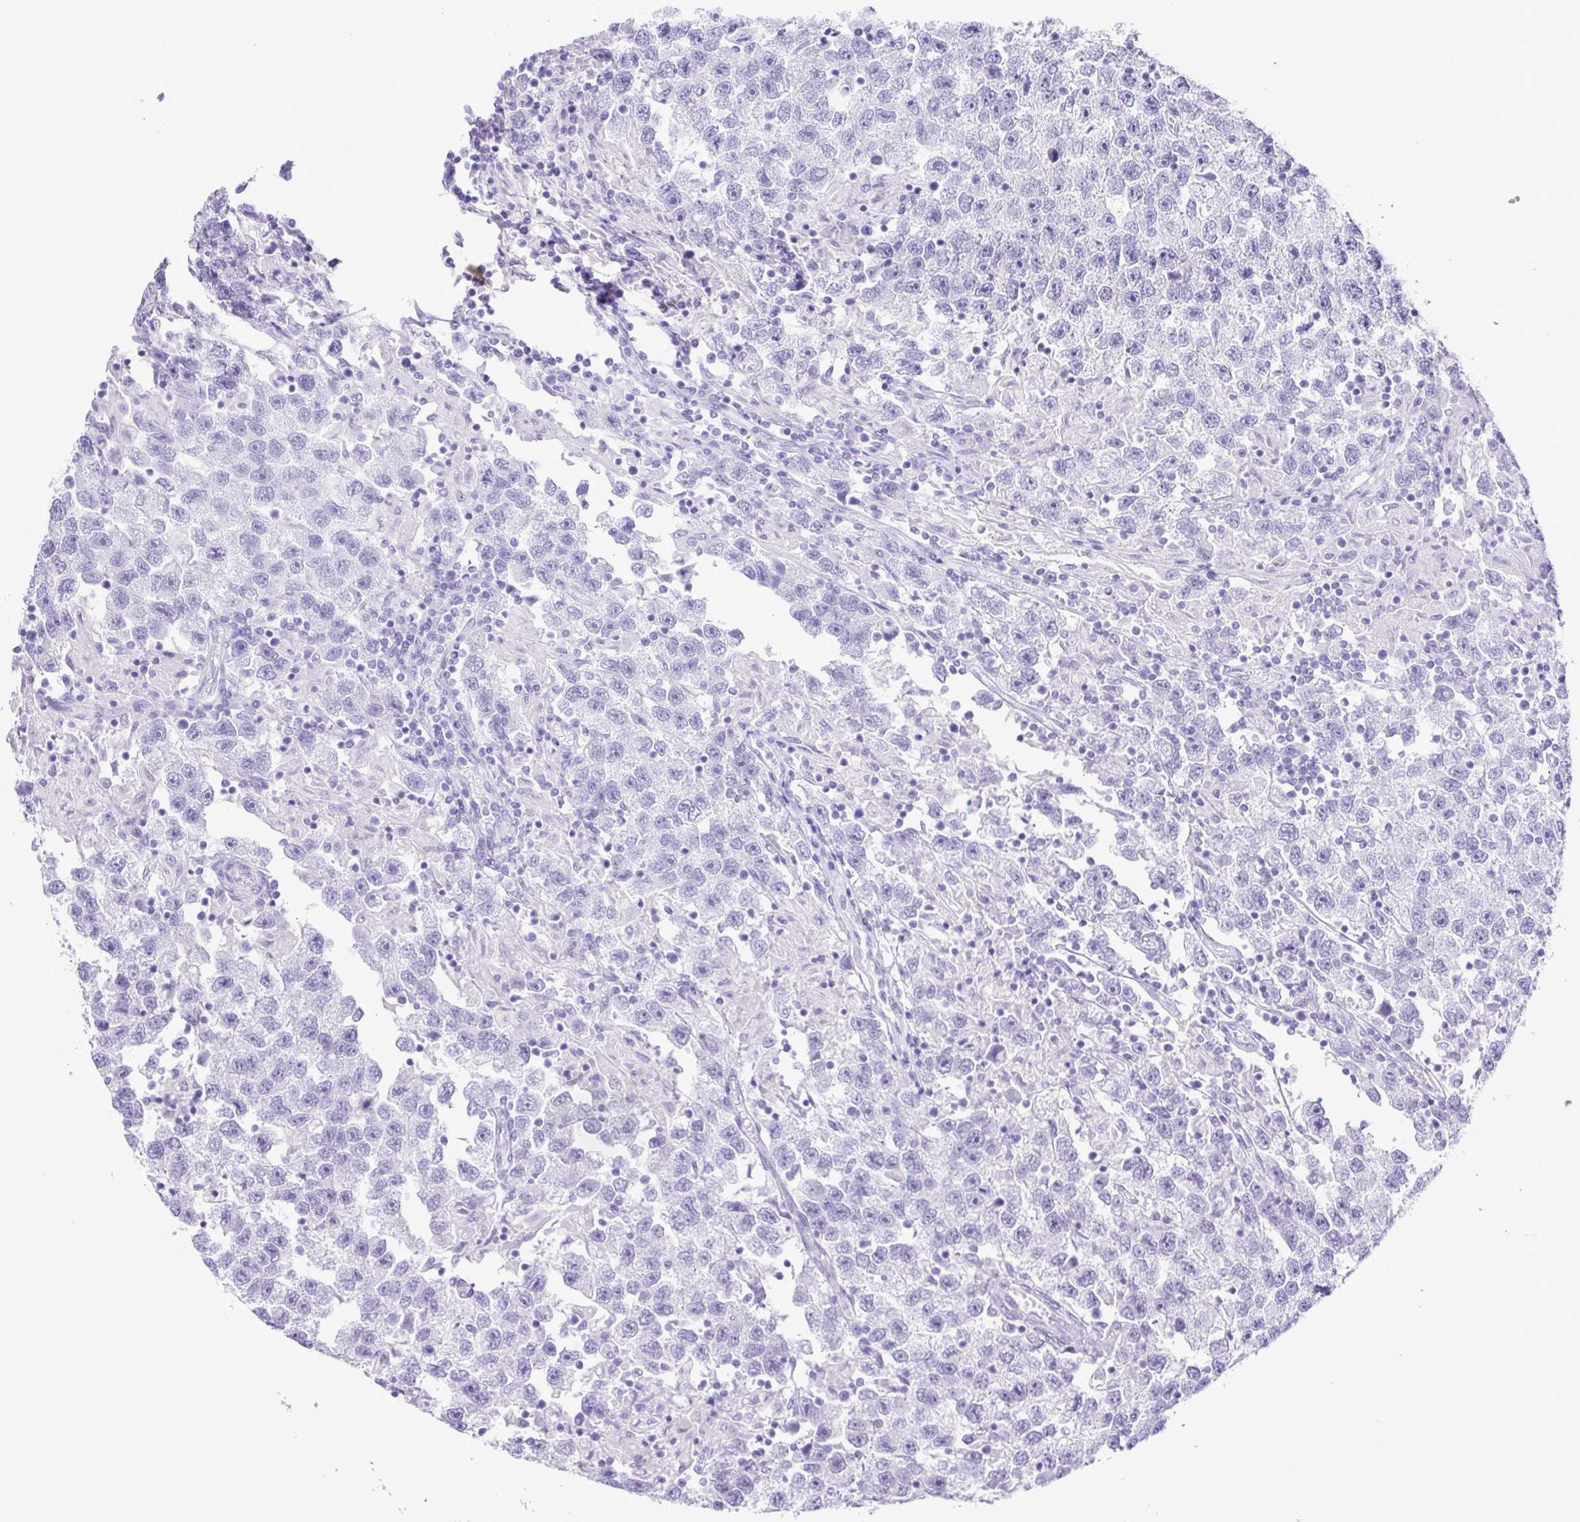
{"staining": {"intensity": "negative", "quantity": "none", "location": "none"}, "tissue": "testis cancer", "cell_type": "Tumor cells", "image_type": "cancer", "snomed": [{"axis": "morphology", "description": "Seminoma, NOS"}, {"axis": "topography", "description": "Testis"}], "caption": "A high-resolution photomicrograph shows immunohistochemistry staining of testis cancer, which demonstrates no significant staining in tumor cells.", "gene": "CASP14", "patient": {"sex": "male", "age": 26}}